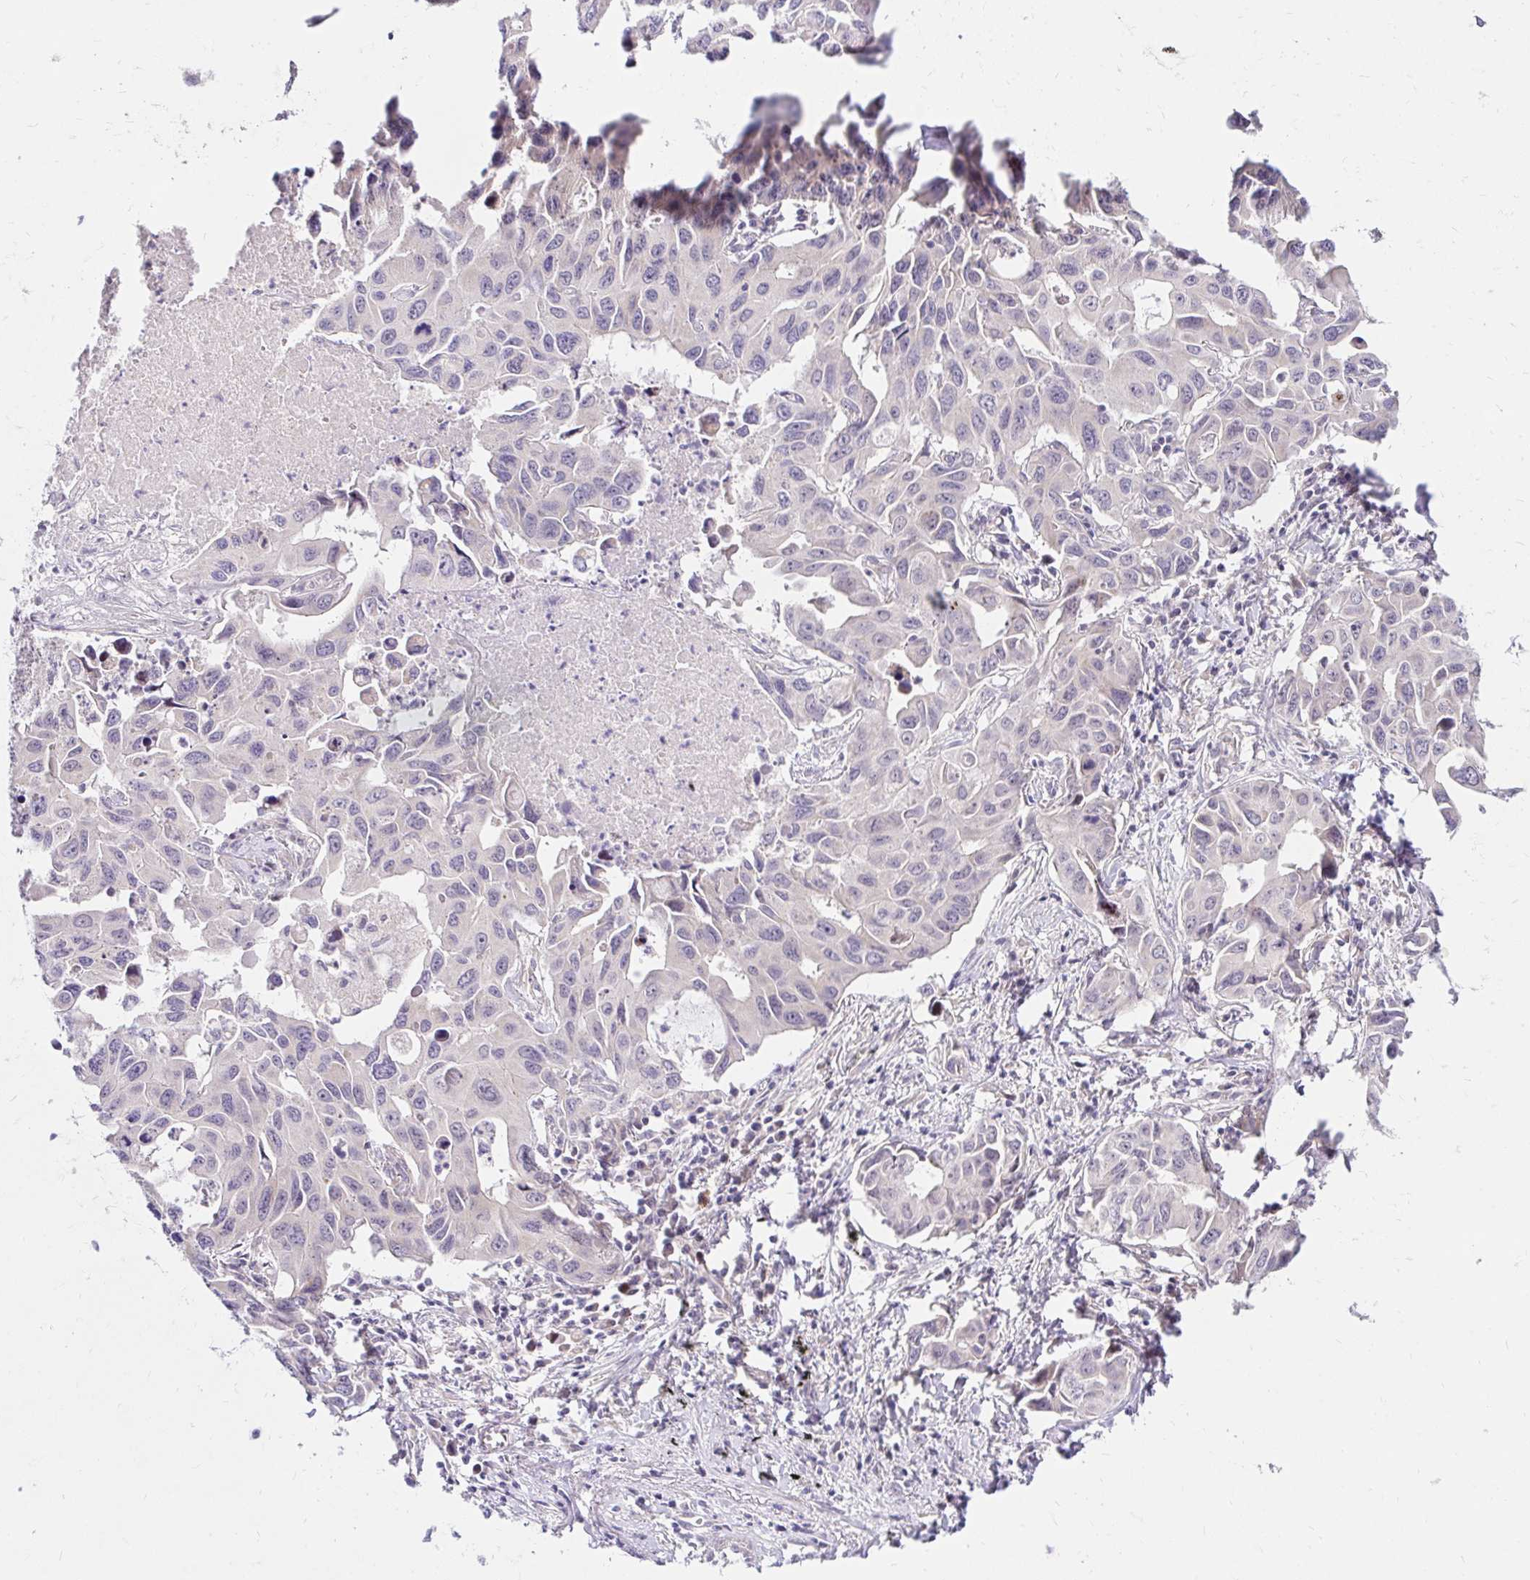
{"staining": {"intensity": "negative", "quantity": "none", "location": "none"}, "tissue": "lung cancer", "cell_type": "Tumor cells", "image_type": "cancer", "snomed": [{"axis": "morphology", "description": "Adenocarcinoma, NOS"}, {"axis": "topography", "description": "Lung"}], "caption": "The IHC image has no significant positivity in tumor cells of lung cancer tissue. The staining is performed using DAB brown chromogen with nuclei counter-stained in using hematoxylin.", "gene": "GUCY1A1", "patient": {"sex": "male", "age": 64}}